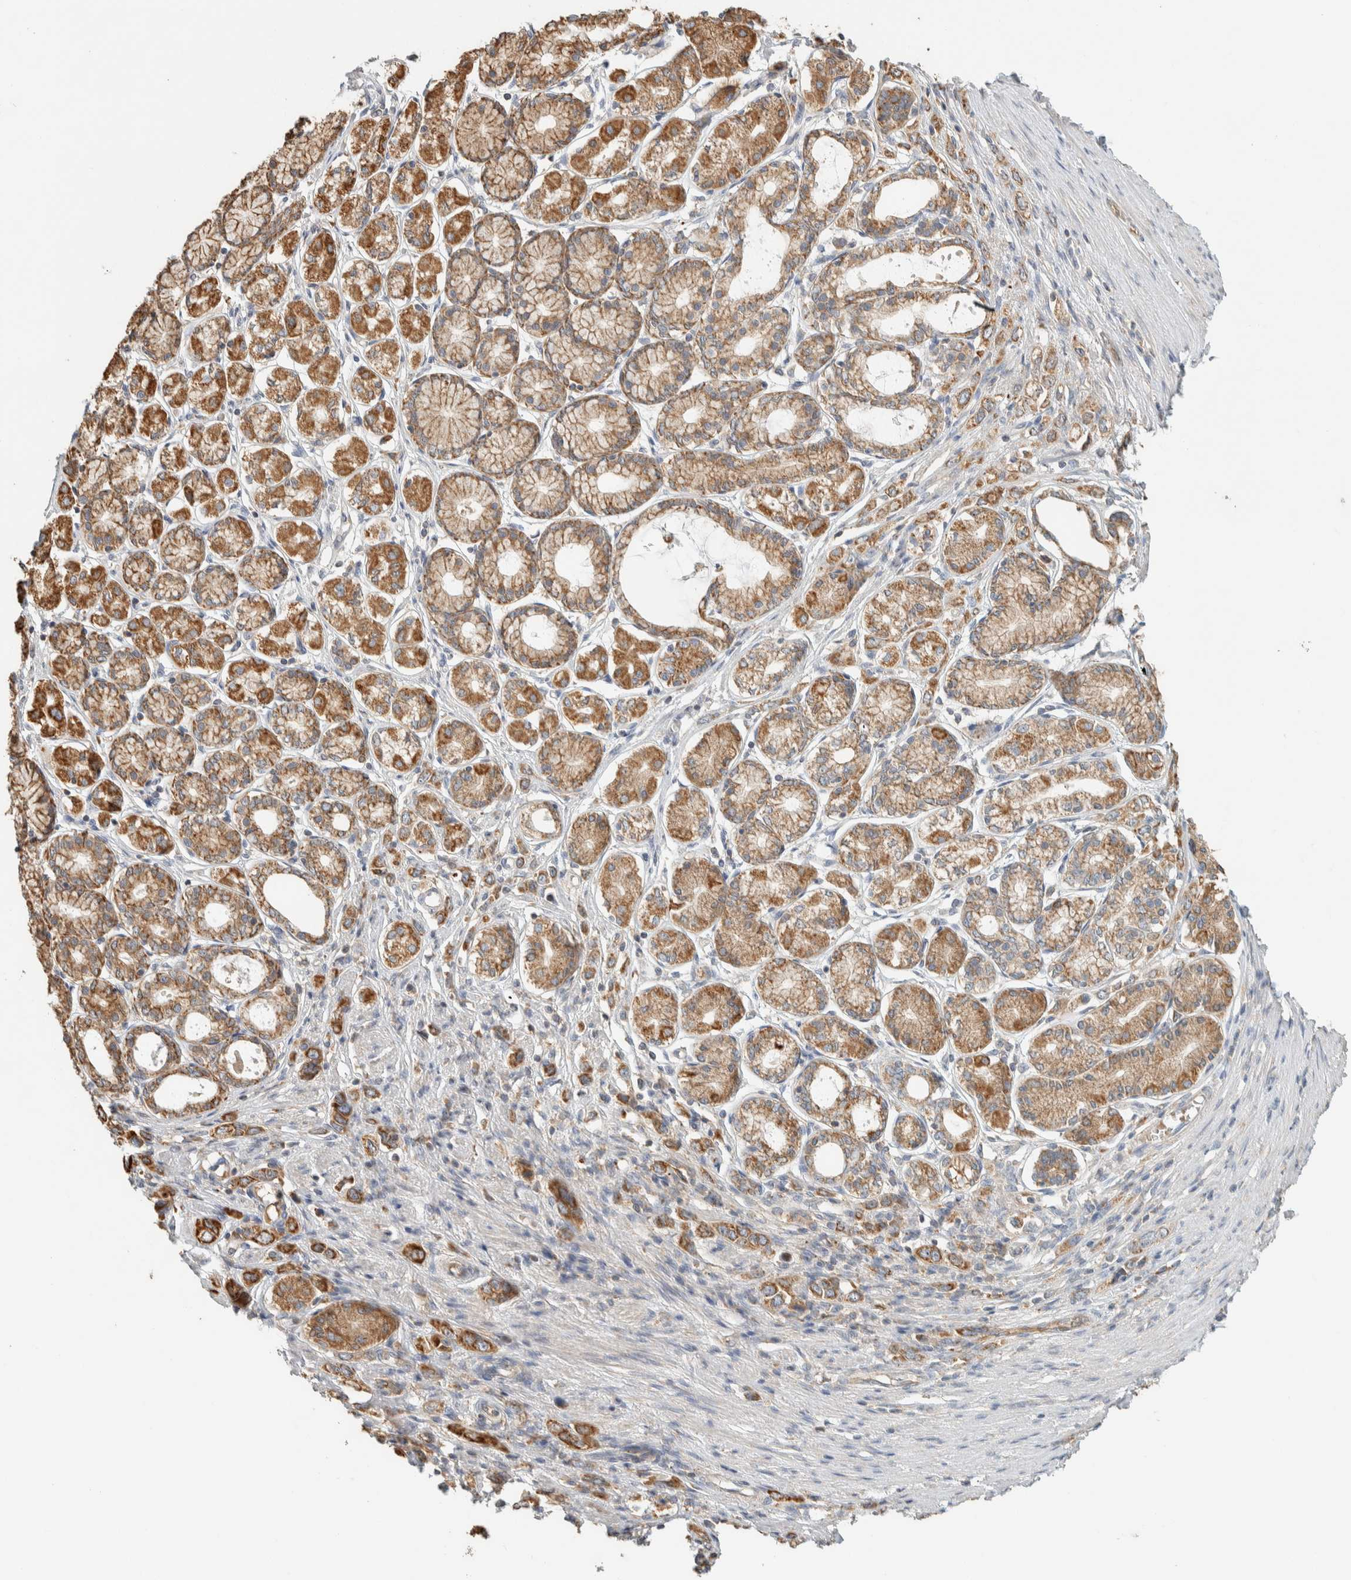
{"staining": {"intensity": "strong", "quantity": ">75%", "location": "cytoplasmic/membranous"}, "tissue": "stomach cancer", "cell_type": "Tumor cells", "image_type": "cancer", "snomed": [{"axis": "morphology", "description": "Adenocarcinoma, NOS"}, {"axis": "topography", "description": "Stomach"}], "caption": "The immunohistochemical stain labels strong cytoplasmic/membranous positivity in tumor cells of stomach cancer (adenocarcinoma) tissue. Nuclei are stained in blue.", "gene": "RAB11FIP1", "patient": {"sex": "female", "age": 65}}